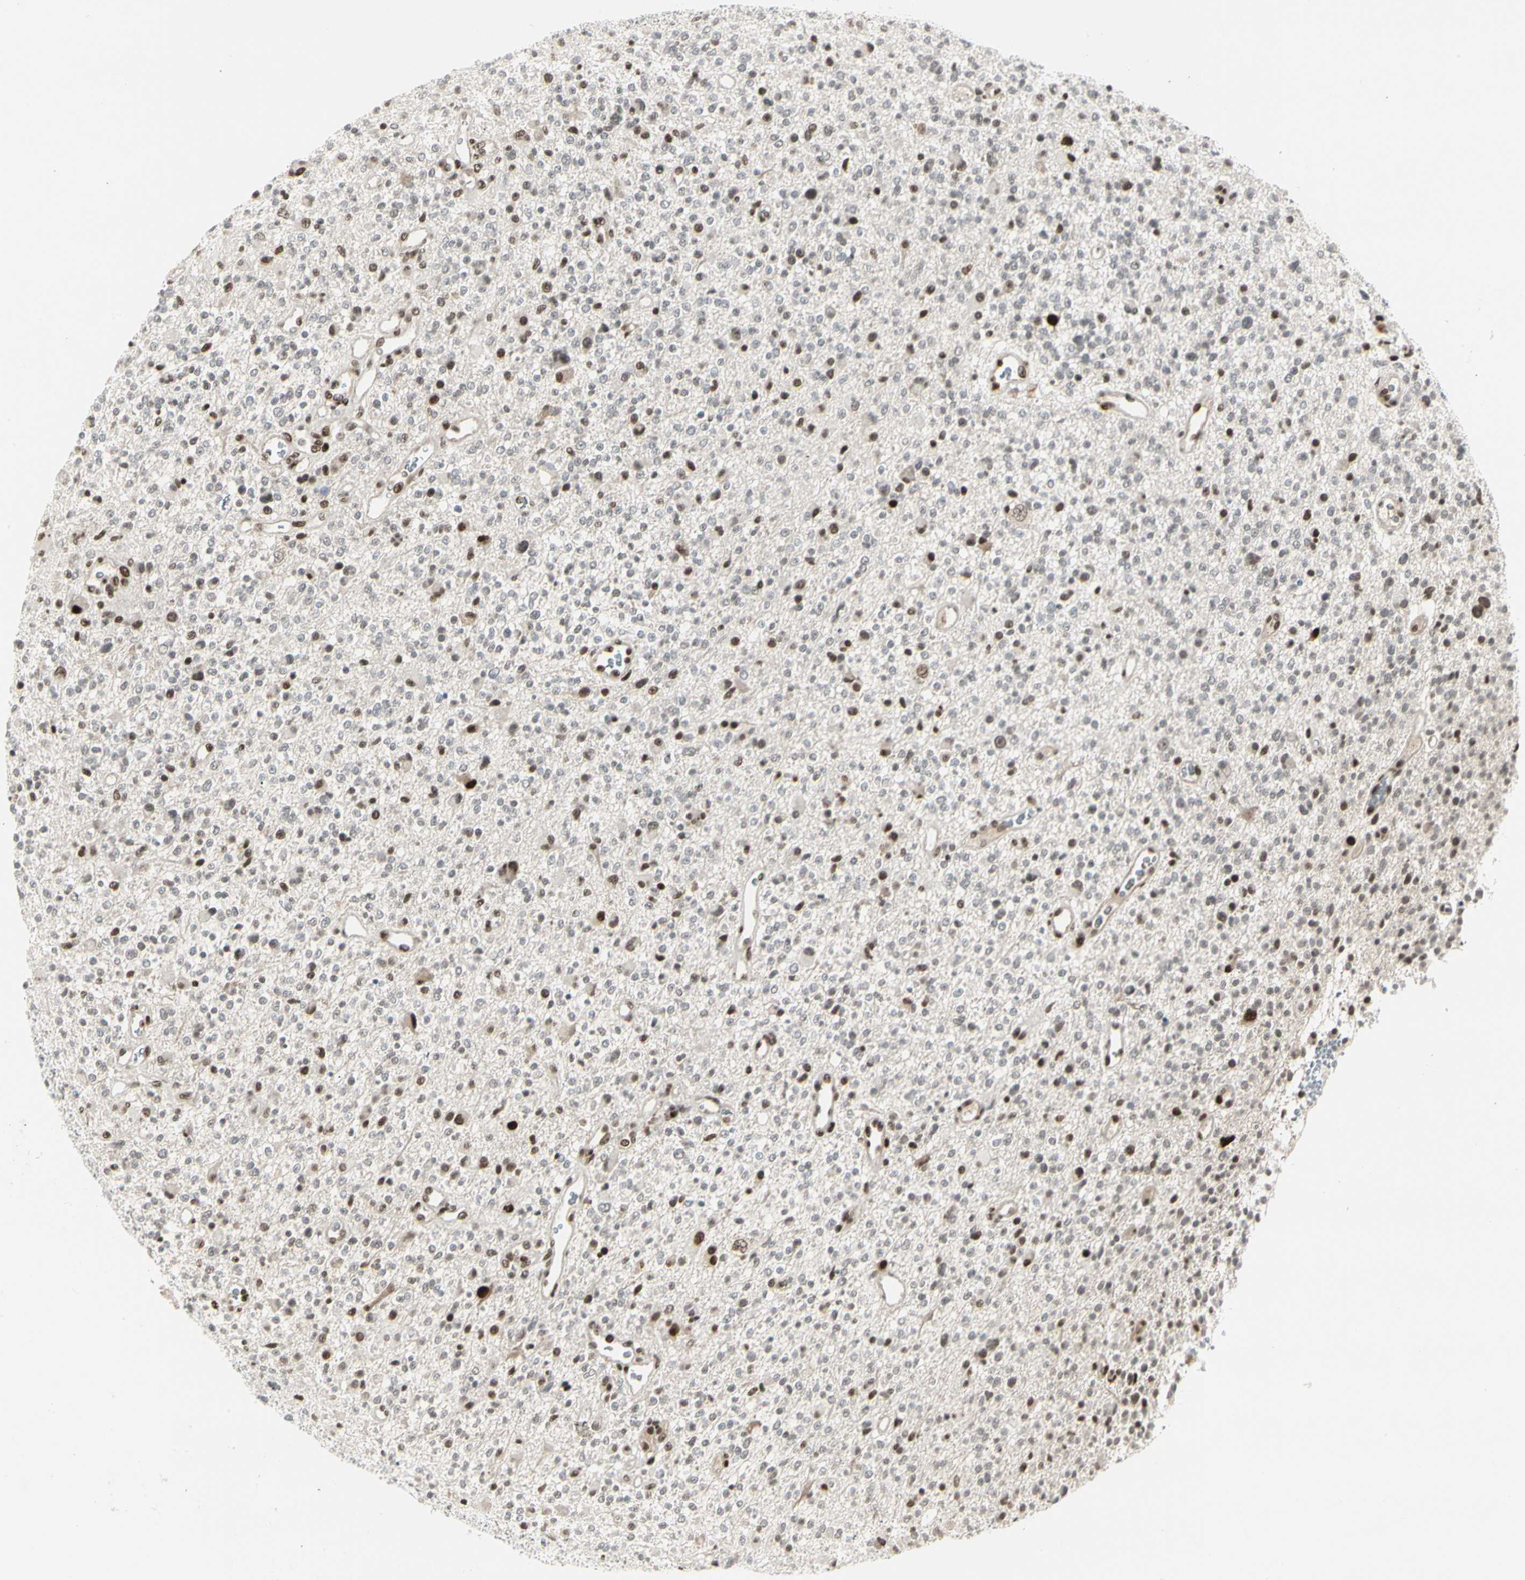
{"staining": {"intensity": "strong", "quantity": "<25%", "location": "nuclear"}, "tissue": "glioma", "cell_type": "Tumor cells", "image_type": "cancer", "snomed": [{"axis": "morphology", "description": "Glioma, malignant, High grade"}, {"axis": "topography", "description": "Brain"}], "caption": "This is an image of immunohistochemistry staining of glioma, which shows strong staining in the nuclear of tumor cells.", "gene": "FOXJ2", "patient": {"sex": "male", "age": 48}}